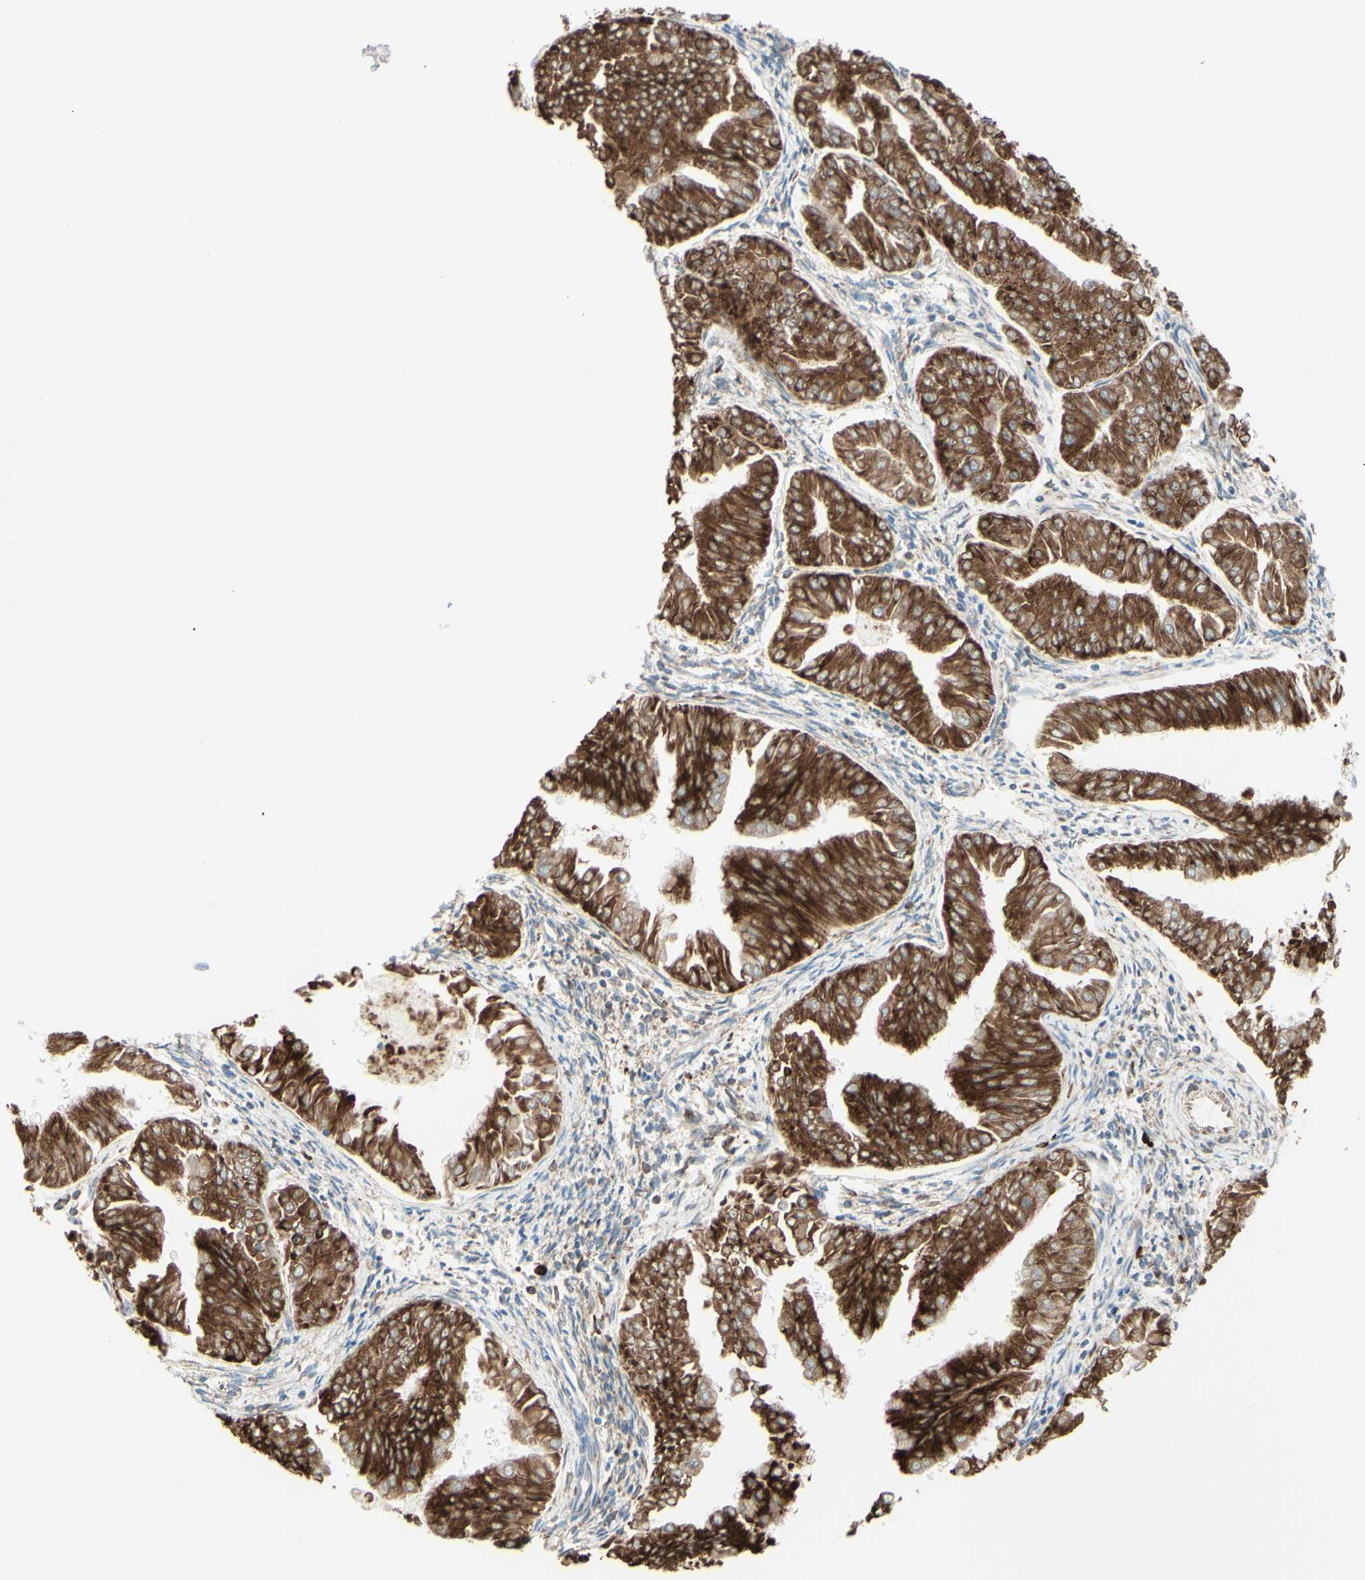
{"staining": {"intensity": "strong", "quantity": ">75%", "location": "cytoplasmic/membranous"}, "tissue": "endometrial cancer", "cell_type": "Tumor cells", "image_type": "cancer", "snomed": [{"axis": "morphology", "description": "Adenocarcinoma, NOS"}, {"axis": "topography", "description": "Endometrium"}], "caption": "DAB (3,3'-diaminobenzidine) immunohistochemical staining of endometrial adenocarcinoma exhibits strong cytoplasmic/membranous protein staining in approximately >75% of tumor cells.", "gene": "DNAJB11", "patient": {"sex": "female", "age": 53}}